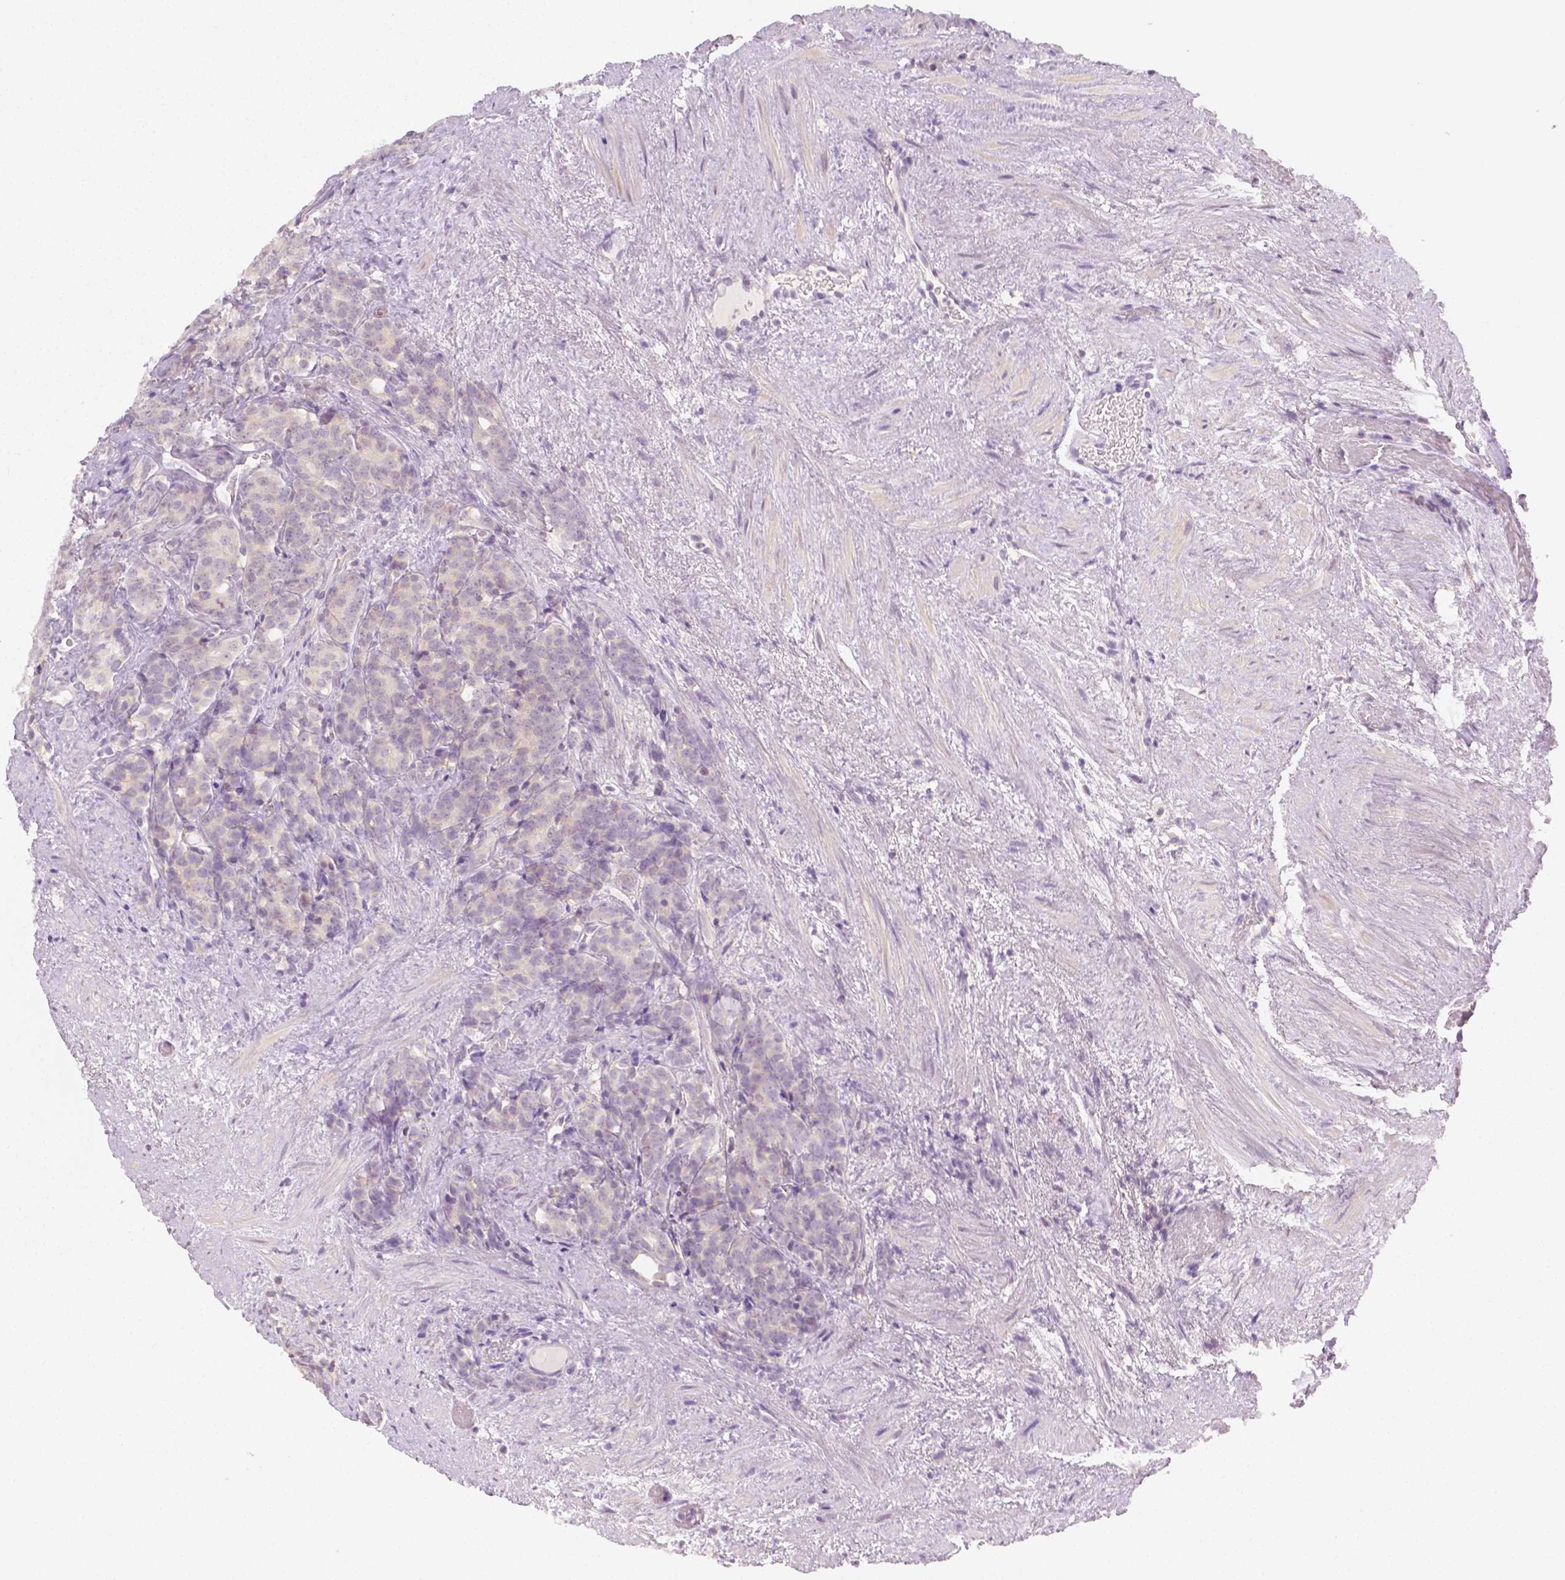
{"staining": {"intensity": "negative", "quantity": "none", "location": "none"}, "tissue": "prostate cancer", "cell_type": "Tumor cells", "image_type": "cancer", "snomed": [{"axis": "morphology", "description": "Adenocarcinoma, High grade"}, {"axis": "topography", "description": "Prostate"}], "caption": "A photomicrograph of human high-grade adenocarcinoma (prostate) is negative for staining in tumor cells. (DAB immunohistochemistry, high magnification).", "gene": "SGTB", "patient": {"sex": "male", "age": 84}}